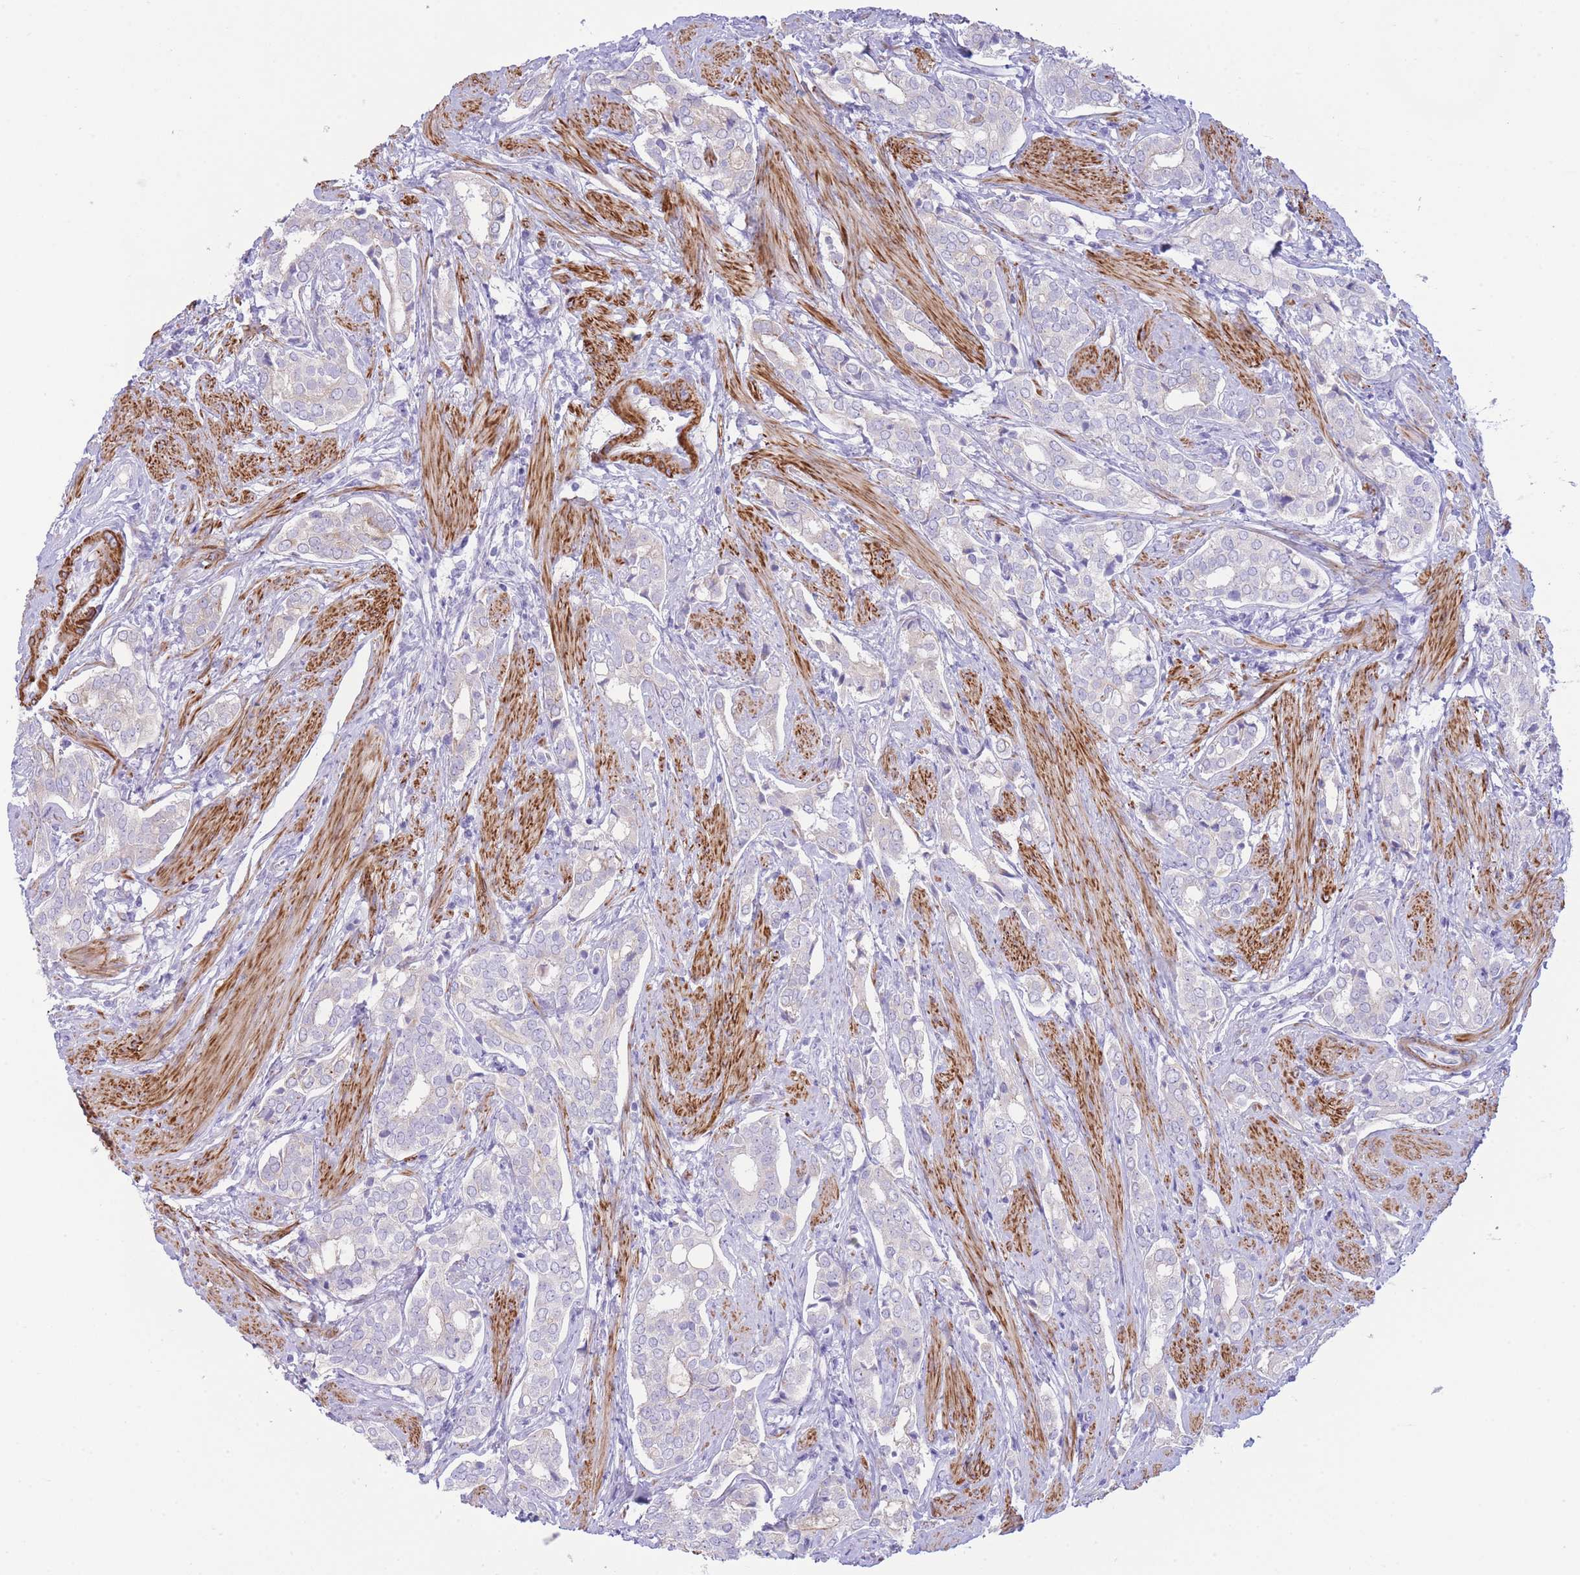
{"staining": {"intensity": "negative", "quantity": "none", "location": "none"}, "tissue": "prostate cancer", "cell_type": "Tumor cells", "image_type": "cancer", "snomed": [{"axis": "morphology", "description": "Adenocarcinoma, High grade"}, {"axis": "topography", "description": "Prostate"}], "caption": "Histopathology image shows no protein expression in tumor cells of prostate adenocarcinoma (high-grade) tissue.", "gene": "VWA8", "patient": {"sex": "male", "age": 71}}